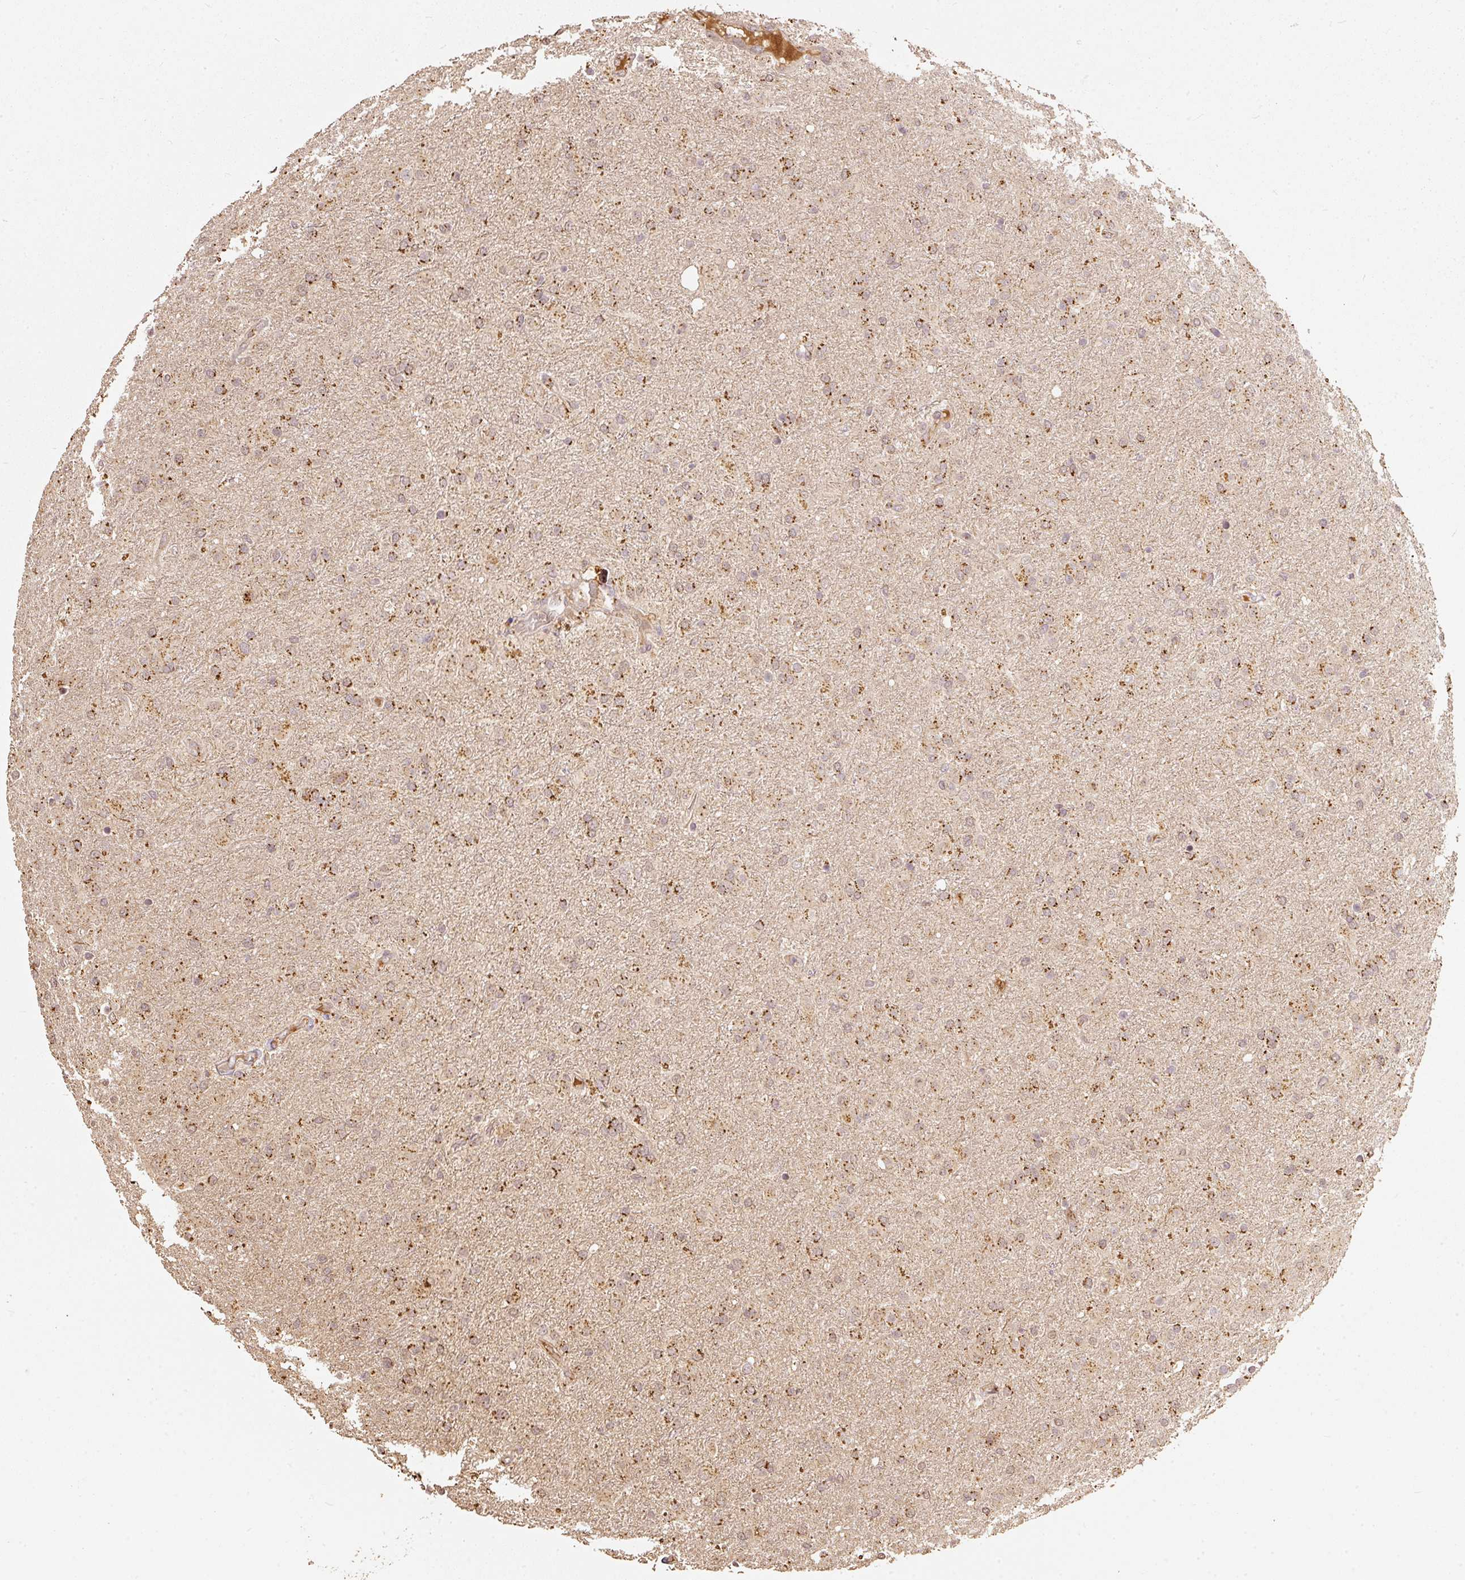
{"staining": {"intensity": "moderate", "quantity": ">75%", "location": "cytoplasmic/membranous"}, "tissue": "glioma", "cell_type": "Tumor cells", "image_type": "cancer", "snomed": [{"axis": "morphology", "description": "Glioma, malignant, Low grade"}, {"axis": "topography", "description": "Brain"}], "caption": "This is an image of immunohistochemistry (IHC) staining of malignant glioma (low-grade), which shows moderate positivity in the cytoplasmic/membranous of tumor cells.", "gene": "FUT8", "patient": {"sex": "male", "age": 65}}